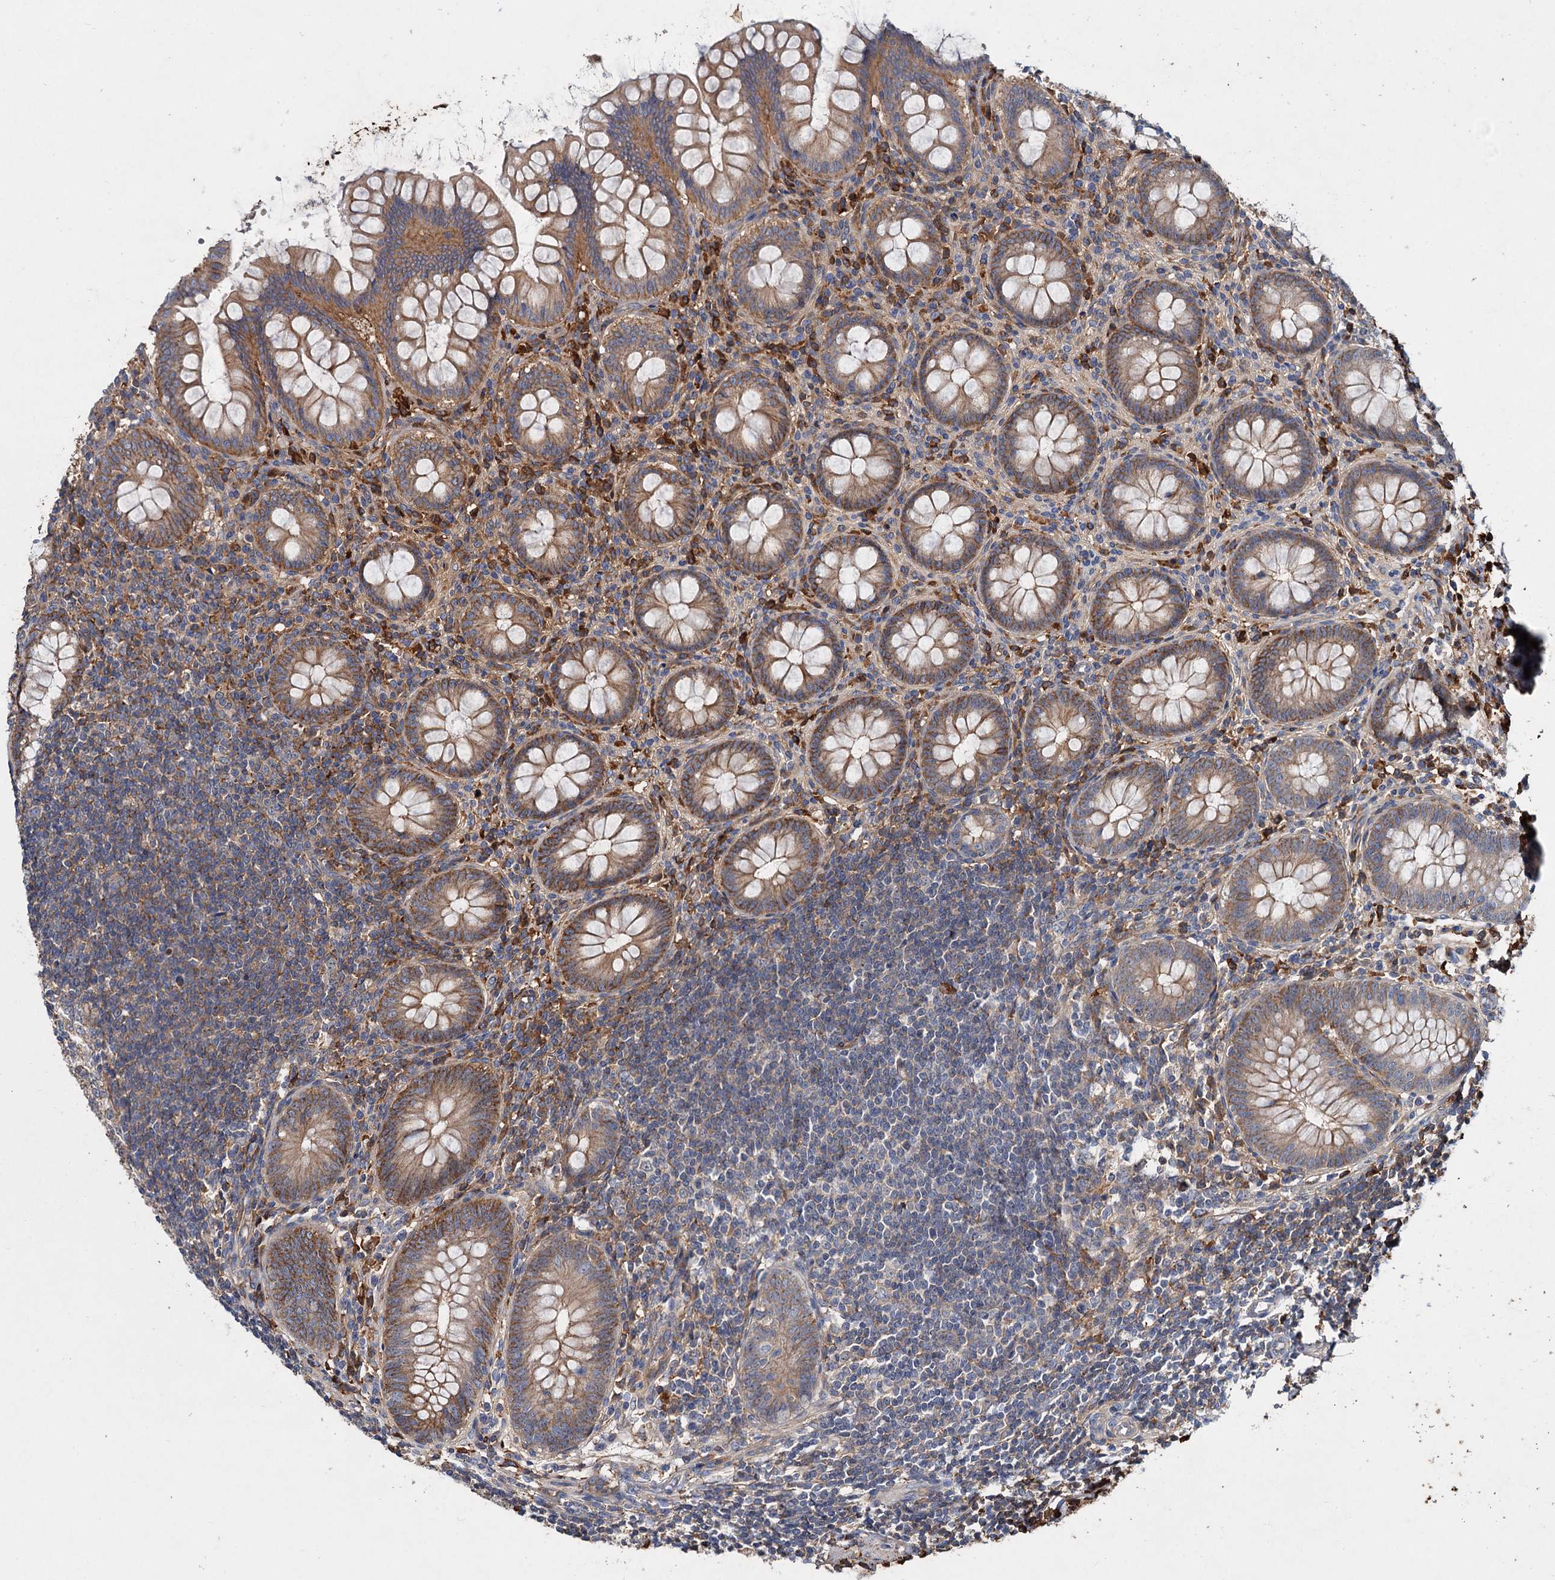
{"staining": {"intensity": "moderate", "quantity": ">75%", "location": "cytoplasmic/membranous"}, "tissue": "appendix", "cell_type": "Glandular cells", "image_type": "normal", "snomed": [{"axis": "morphology", "description": "Normal tissue, NOS"}, {"axis": "topography", "description": "Appendix"}], "caption": "Immunohistochemistry histopathology image of unremarkable appendix stained for a protein (brown), which shows medium levels of moderate cytoplasmic/membranous expression in about >75% of glandular cells.", "gene": "CHRD", "patient": {"sex": "female", "age": 33}}